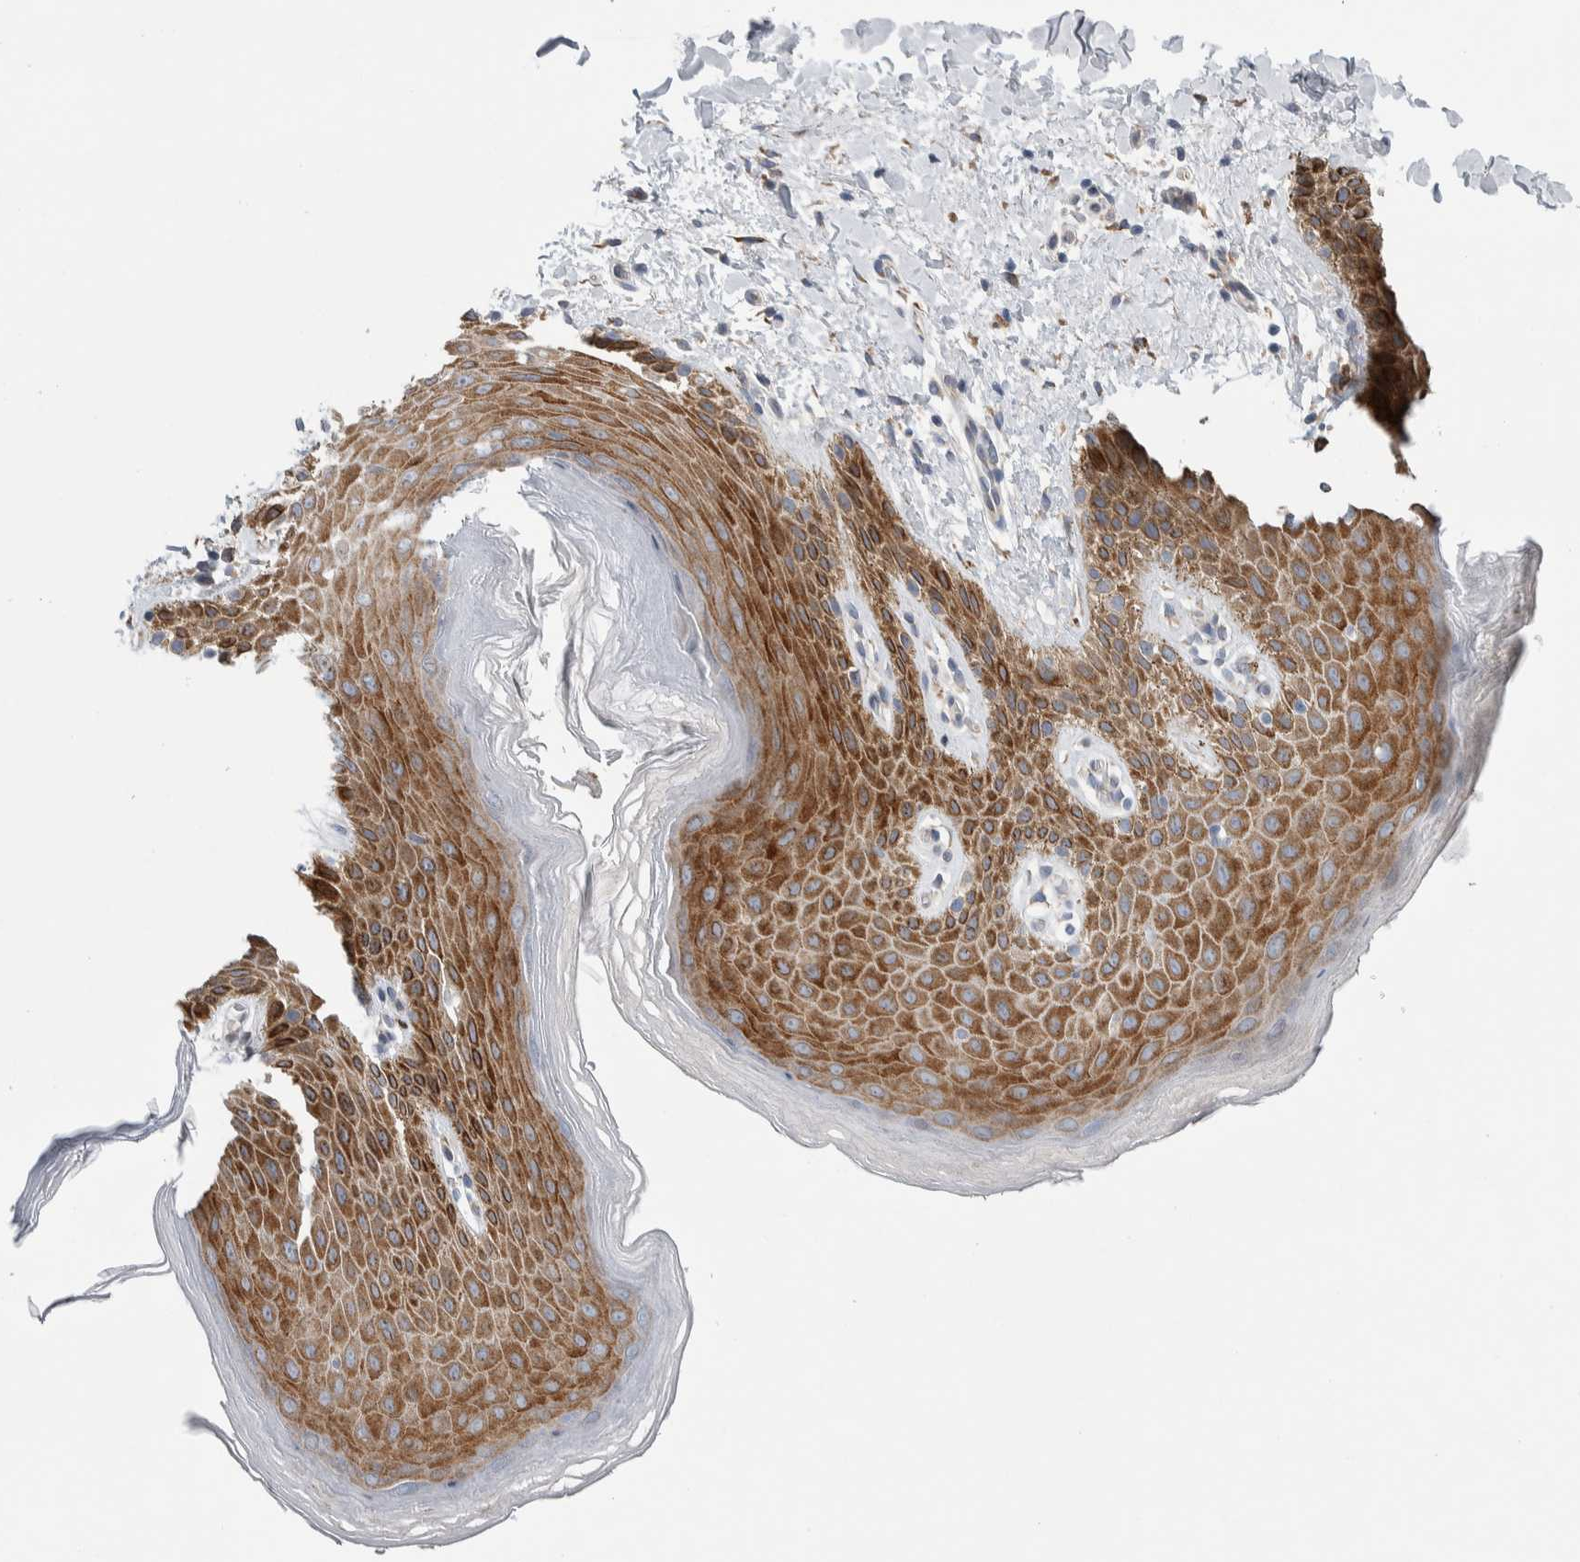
{"staining": {"intensity": "moderate", "quantity": ">75%", "location": "cytoplasmic/membranous"}, "tissue": "skin", "cell_type": "Epidermal cells", "image_type": "normal", "snomed": [{"axis": "morphology", "description": "Normal tissue, NOS"}, {"axis": "topography", "description": "Anal"}, {"axis": "topography", "description": "Peripheral nerve tissue"}], "caption": "Immunohistochemical staining of benign skin displays medium levels of moderate cytoplasmic/membranous expression in about >75% of epidermal cells.", "gene": "ENGASE", "patient": {"sex": "male", "age": 44}}